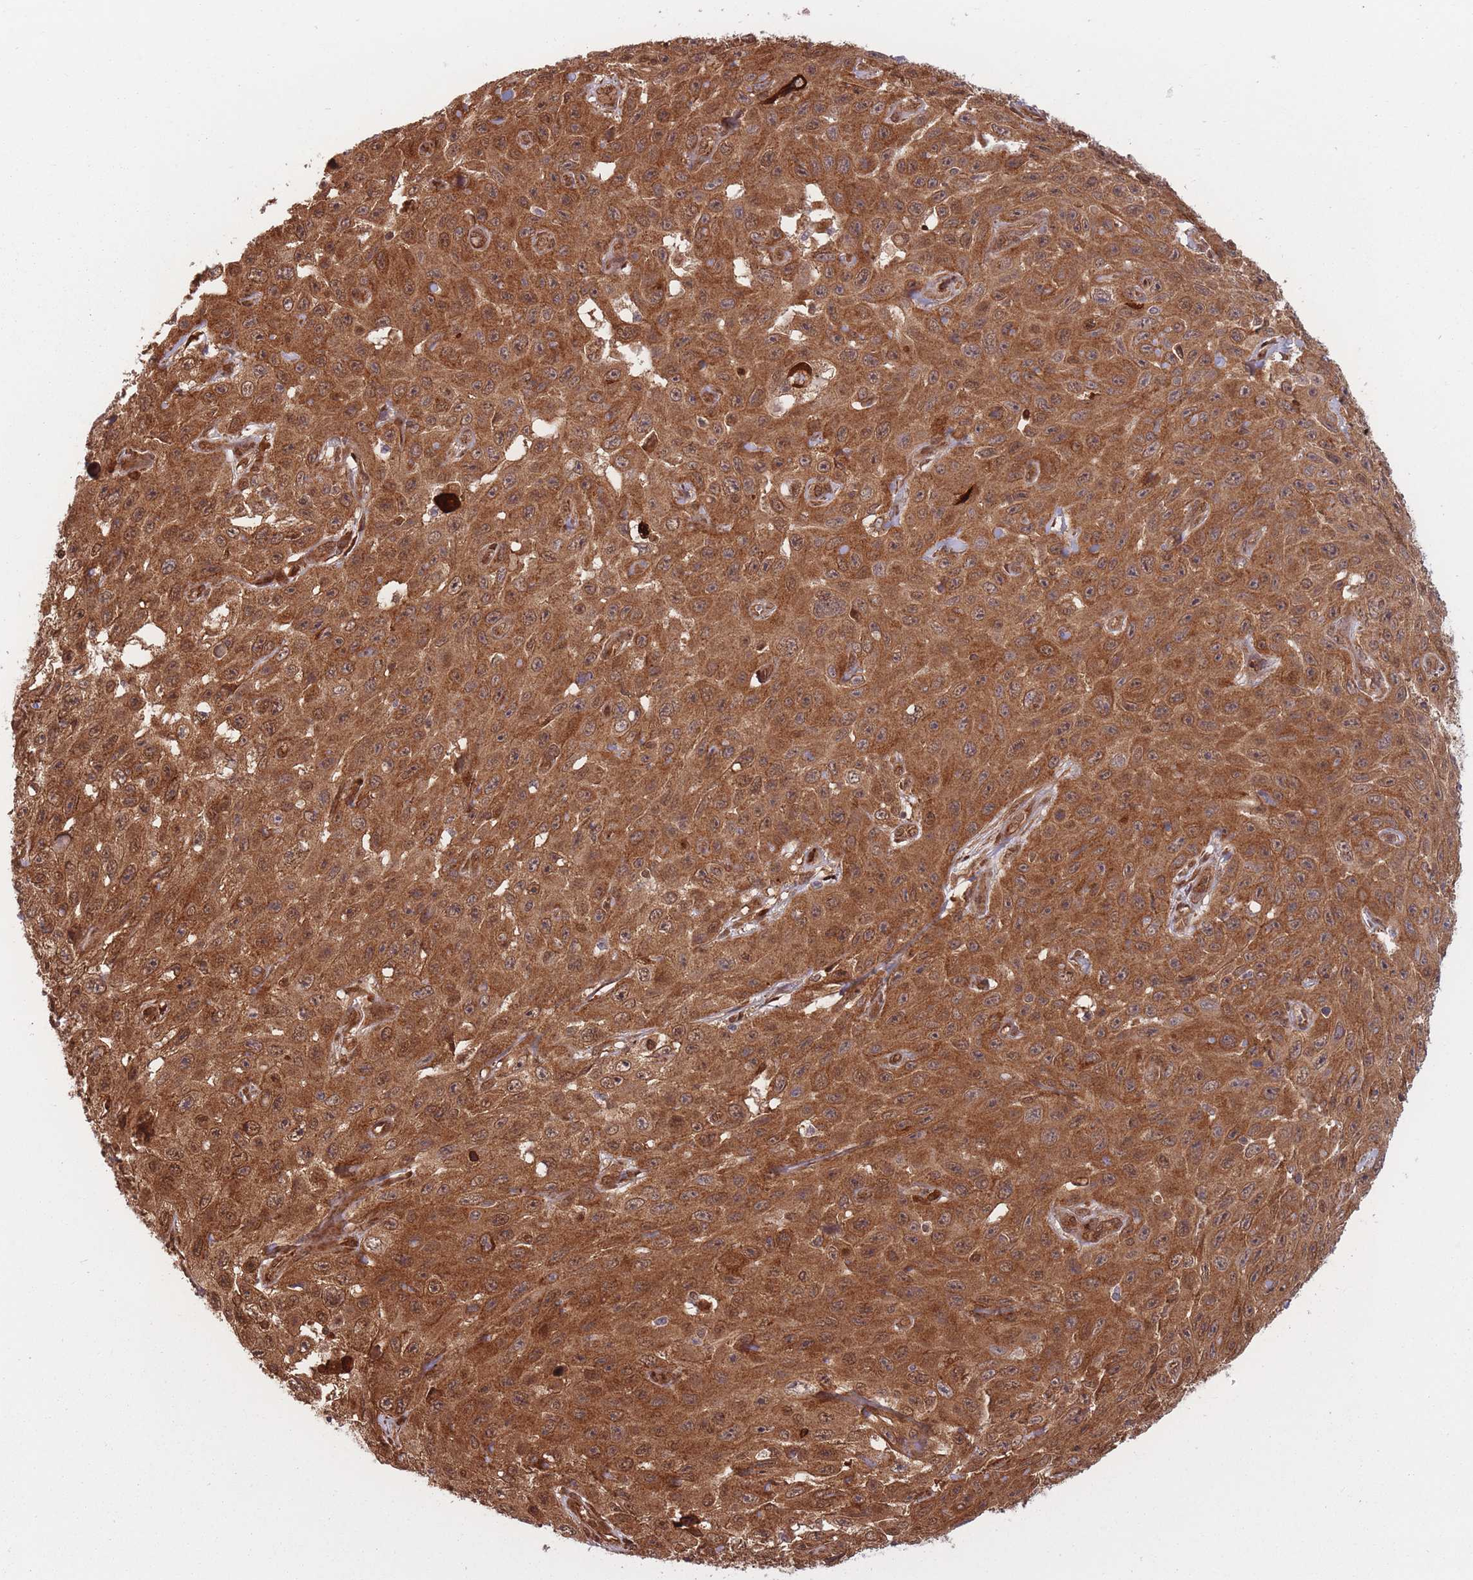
{"staining": {"intensity": "strong", "quantity": ">75%", "location": "cytoplasmic/membranous"}, "tissue": "skin cancer", "cell_type": "Tumor cells", "image_type": "cancer", "snomed": [{"axis": "morphology", "description": "Squamous cell carcinoma, NOS"}, {"axis": "topography", "description": "Skin"}], "caption": "This photomicrograph demonstrates immunohistochemistry staining of squamous cell carcinoma (skin), with high strong cytoplasmic/membranous positivity in about >75% of tumor cells.", "gene": "PODXL2", "patient": {"sex": "male", "age": 82}}